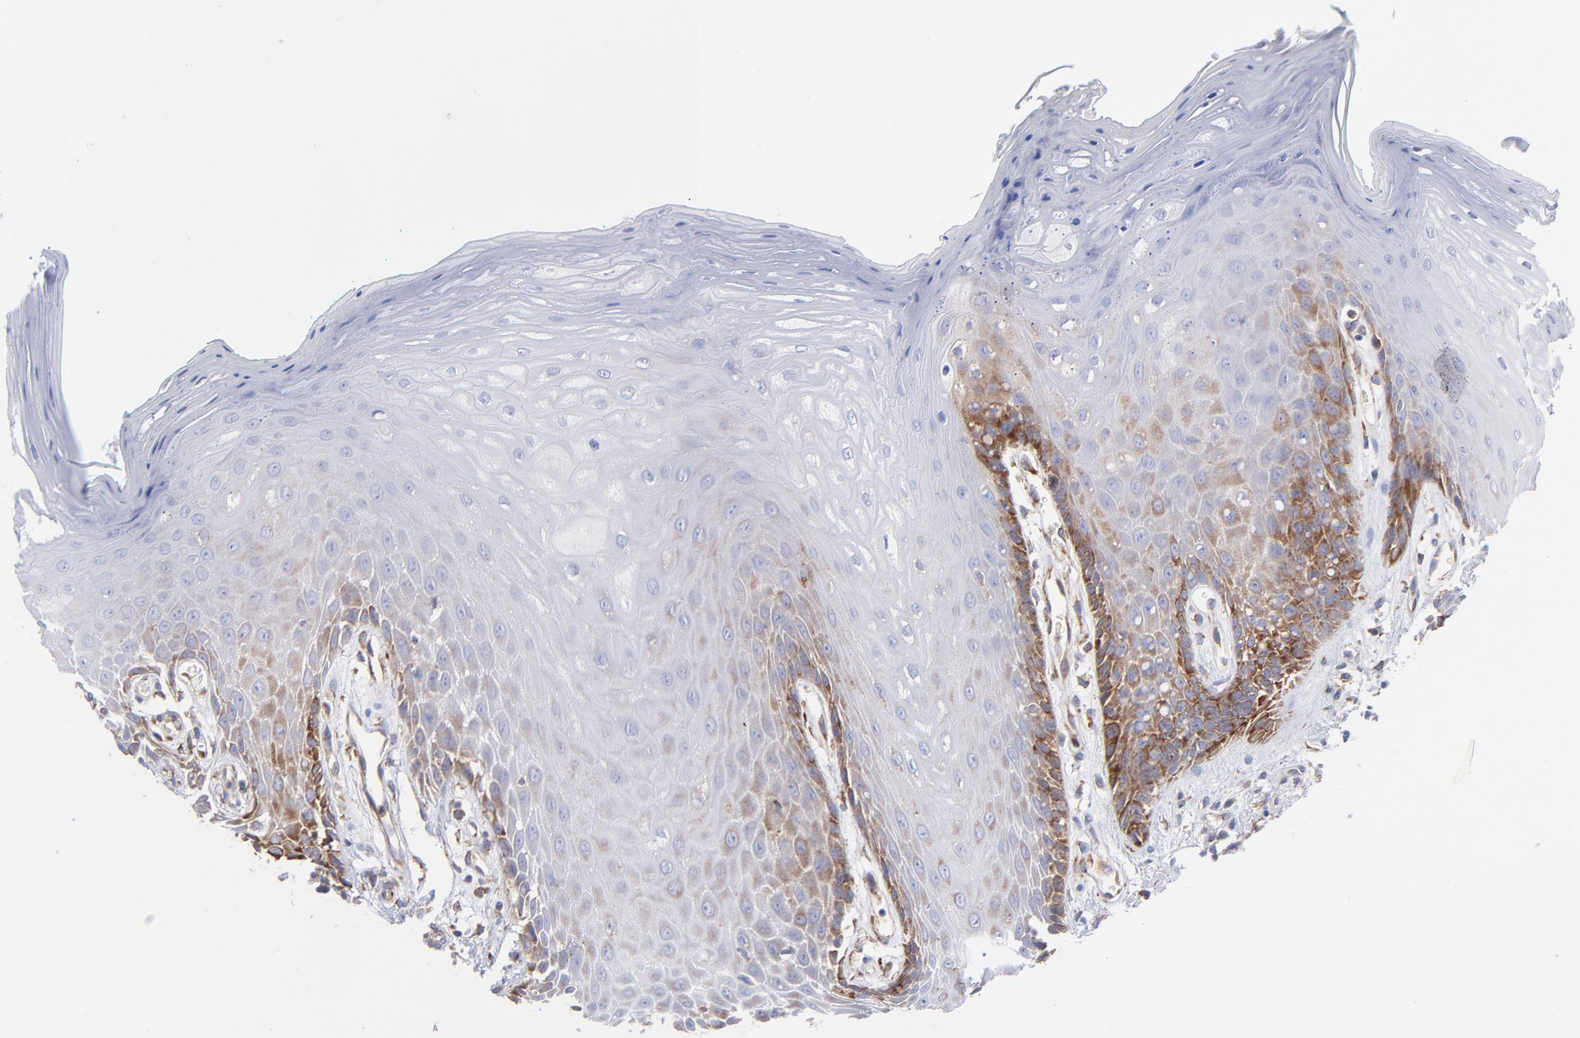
{"staining": {"intensity": "moderate", "quantity": "25%-75%", "location": "cytoplasmic/membranous"}, "tissue": "oral mucosa", "cell_type": "Squamous epithelial cells", "image_type": "normal", "snomed": [{"axis": "morphology", "description": "Normal tissue, NOS"}, {"axis": "morphology", "description": "Squamous cell carcinoma, NOS"}, {"axis": "topography", "description": "Skeletal muscle"}, {"axis": "topography", "description": "Oral tissue"}, {"axis": "topography", "description": "Head-Neck"}], "caption": "Immunohistochemical staining of benign human oral mucosa exhibits moderate cytoplasmic/membranous protein positivity in approximately 25%-75% of squamous epithelial cells. Immunohistochemistry stains the protein of interest in brown and the nuclei are stained blue.", "gene": "EIF2AK2", "patient": {"sex": "female", "age": 84}}